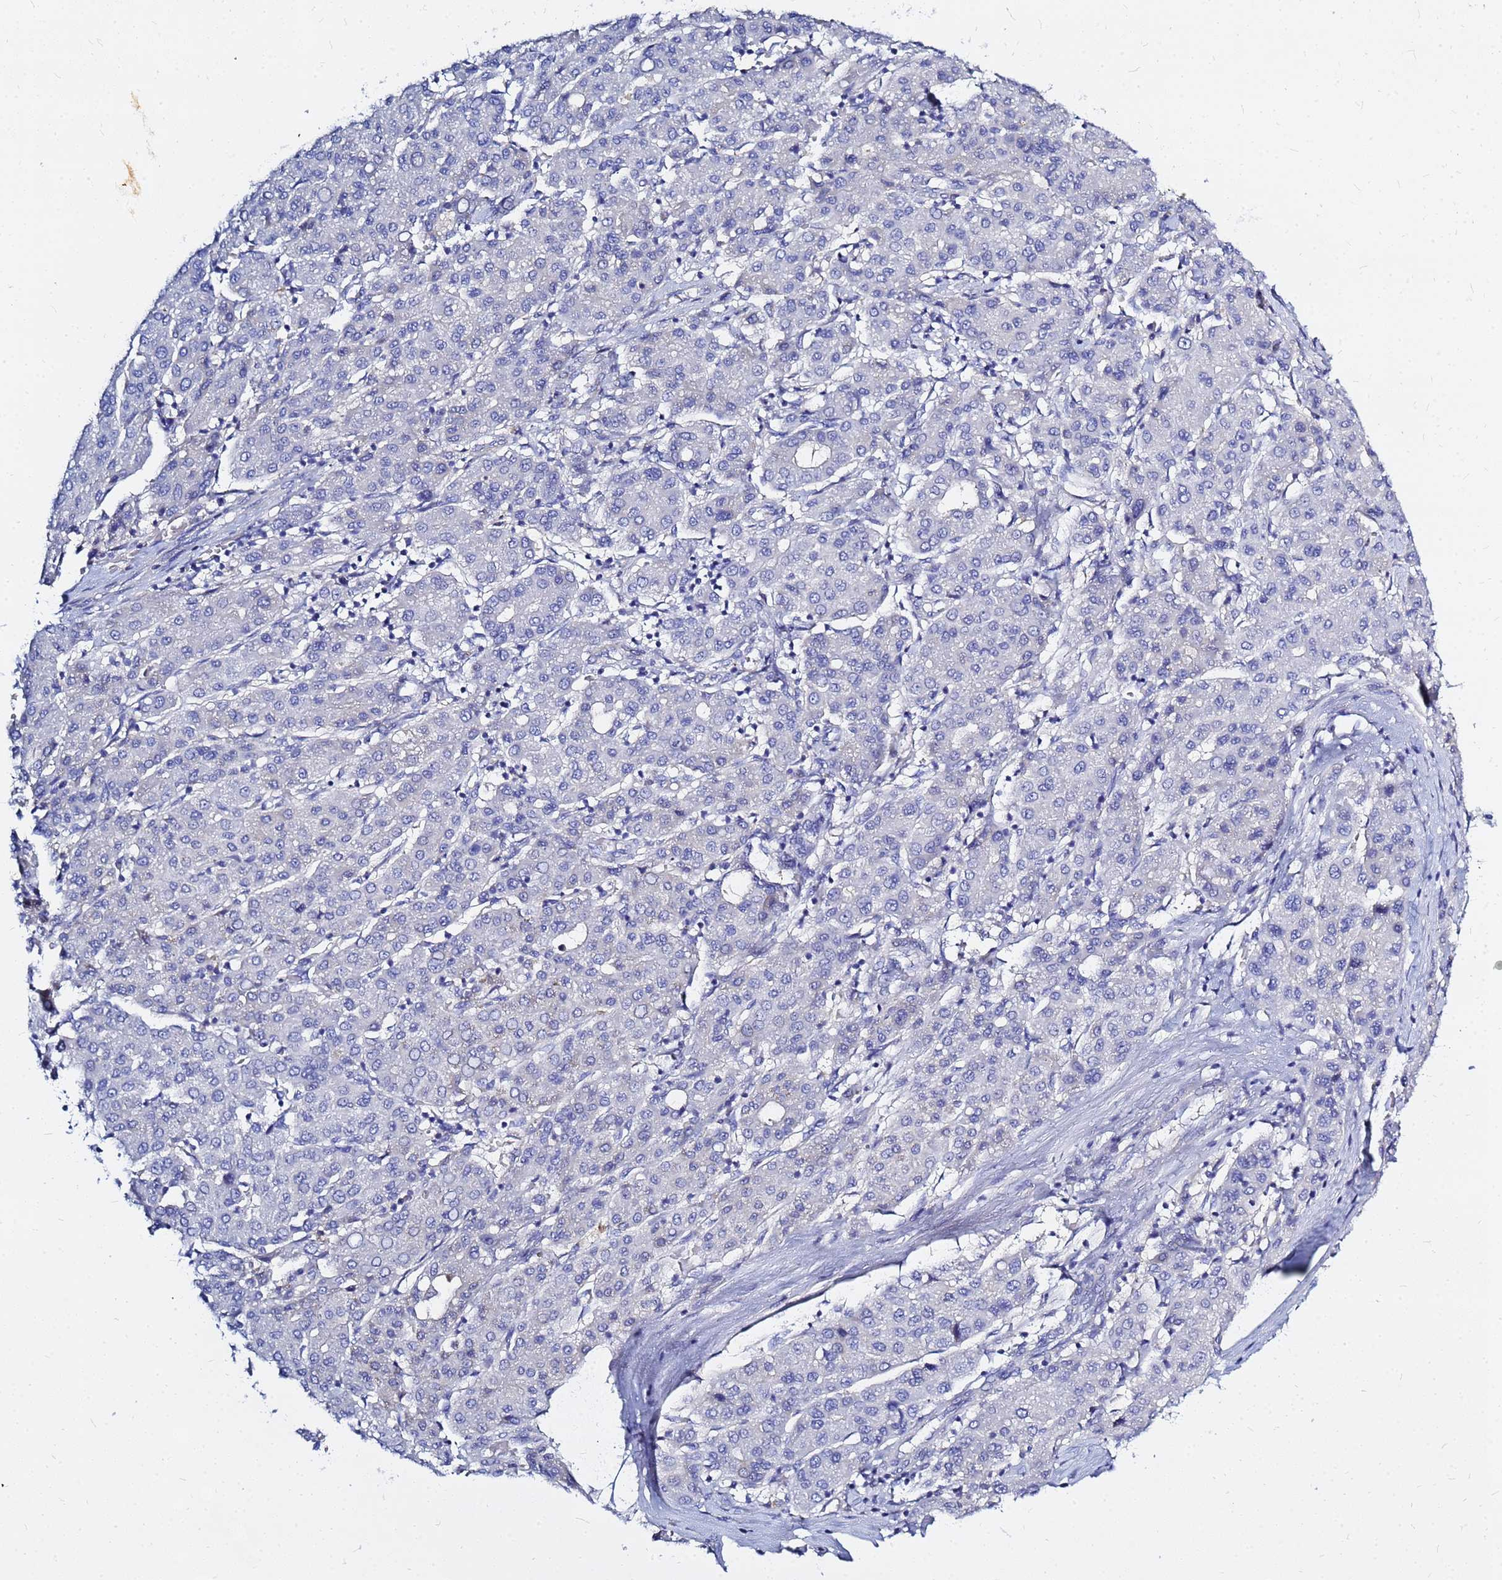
{"staining": {"intensity": "negative", "quantity": "none", "location": "none"}, "tissue": "liver cancer", "cell_type": "Tumor cells", "image_type": "cancer", "snomed": [{"axis": "morphology", "description": "Carcinoma, Hepatocellular, NOS"}, {"axis": "topography", "description": "Liver"}], "caption": "Immunohistochemical staining of liver cancer reveals no significant expression in tumor cells. The staining is performed using DAB brown chromogen with nuclei counter-stained in using hematoxylin.", "gene": "ZNF552", "patient": {"sex": "male", "age": 65}}